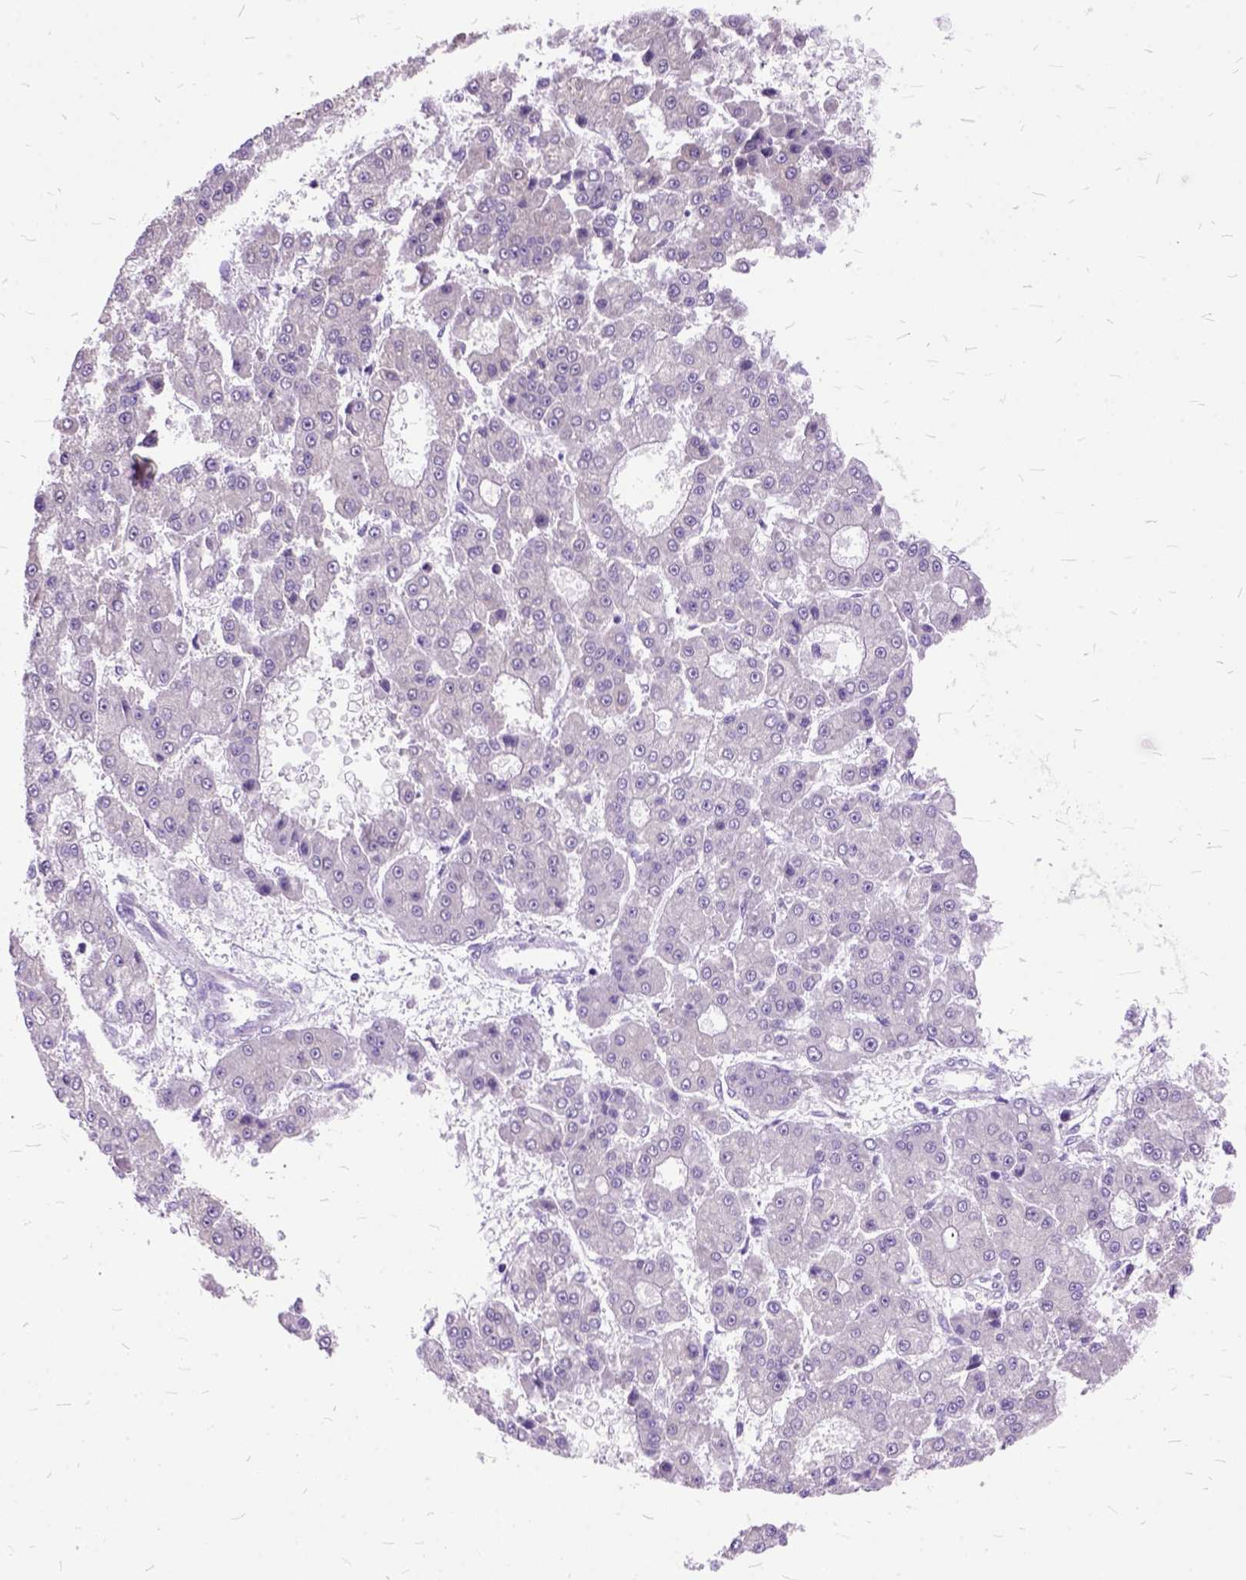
{"staining": {"intensity": "negative", "quantity": "none", "location": "none"}, "tissue": "liver cancer", "cell_type": "Tumor cells", "image_type": "cancer", "snomed": [{"axis": "morphology", "description": "Carcinoma, Hepatocellular, NOS"}, {"axis": "topography", "description": "Liver"}], "caption": "Immunohistochemistry (IHC) photomicrograph of human hepatocellular carcinoma (liver) stained for a protein (brown), which displays no staining in tumor cells.", "gene": "ORC5", "patient": {"sex": "male", "age": 70}}